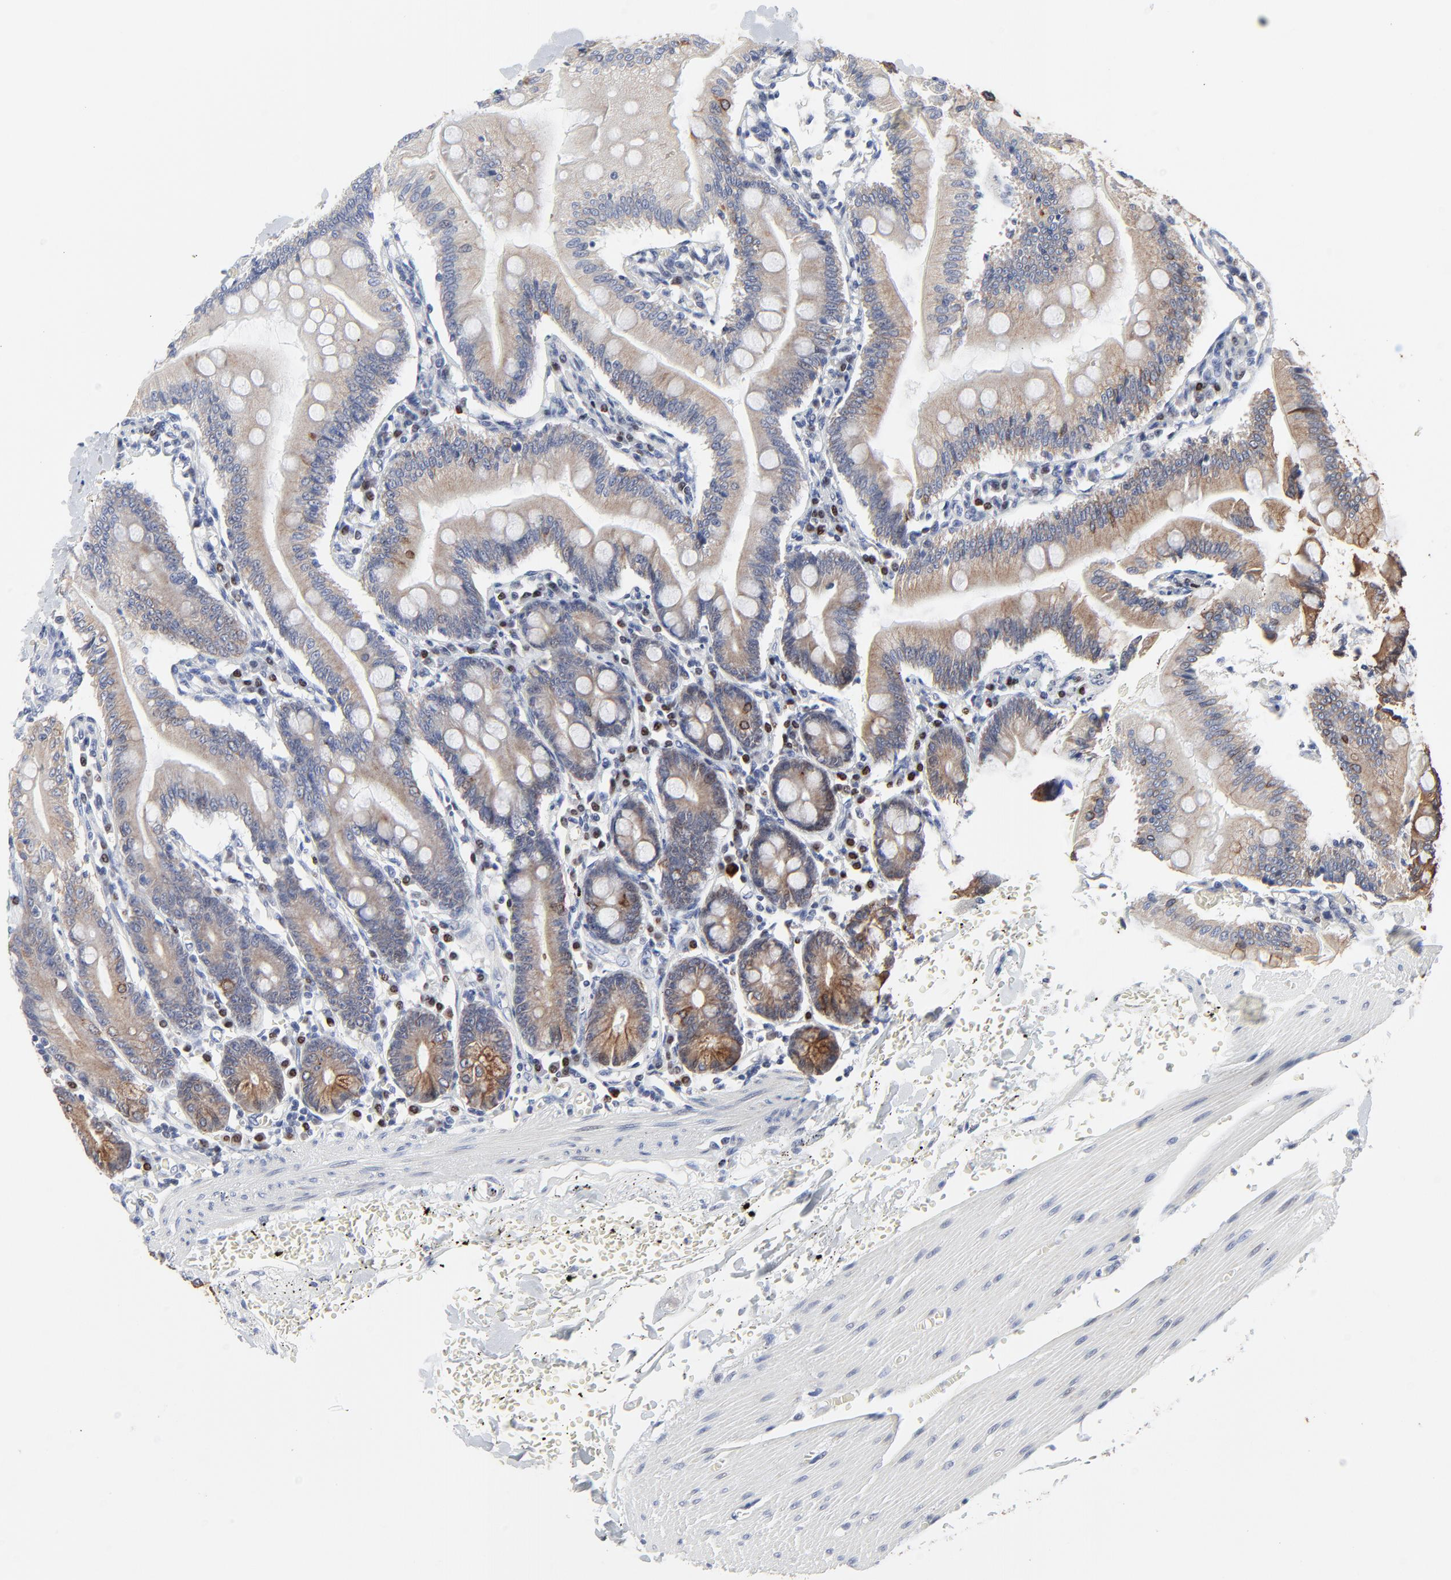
{"staining": {"intensity": "moderate", "quantity": "25%-75%", "location": "cytoplasmic/membranous"}, "tissue": "small intestine", "cell_type": "Glandular cells", "image_type": "normal", "snomed": [{"axis": "morphology", "description": "Normal tissue, NOS"}, {"axis": "topography", "description": "Small intestine"}], "caption": "Brown immunohistochemical staining in unremarkable human small intestine displays moderate cytoplasmic/membranous positivity in about 25%-75% of glandular cells. The protein is stained brown, and the nuclei are stained in blue (DAB IHC with brightfield microscopy, high magnification).", "gene": "LNX1", "patient": {"sex": "male", "age": 71}}